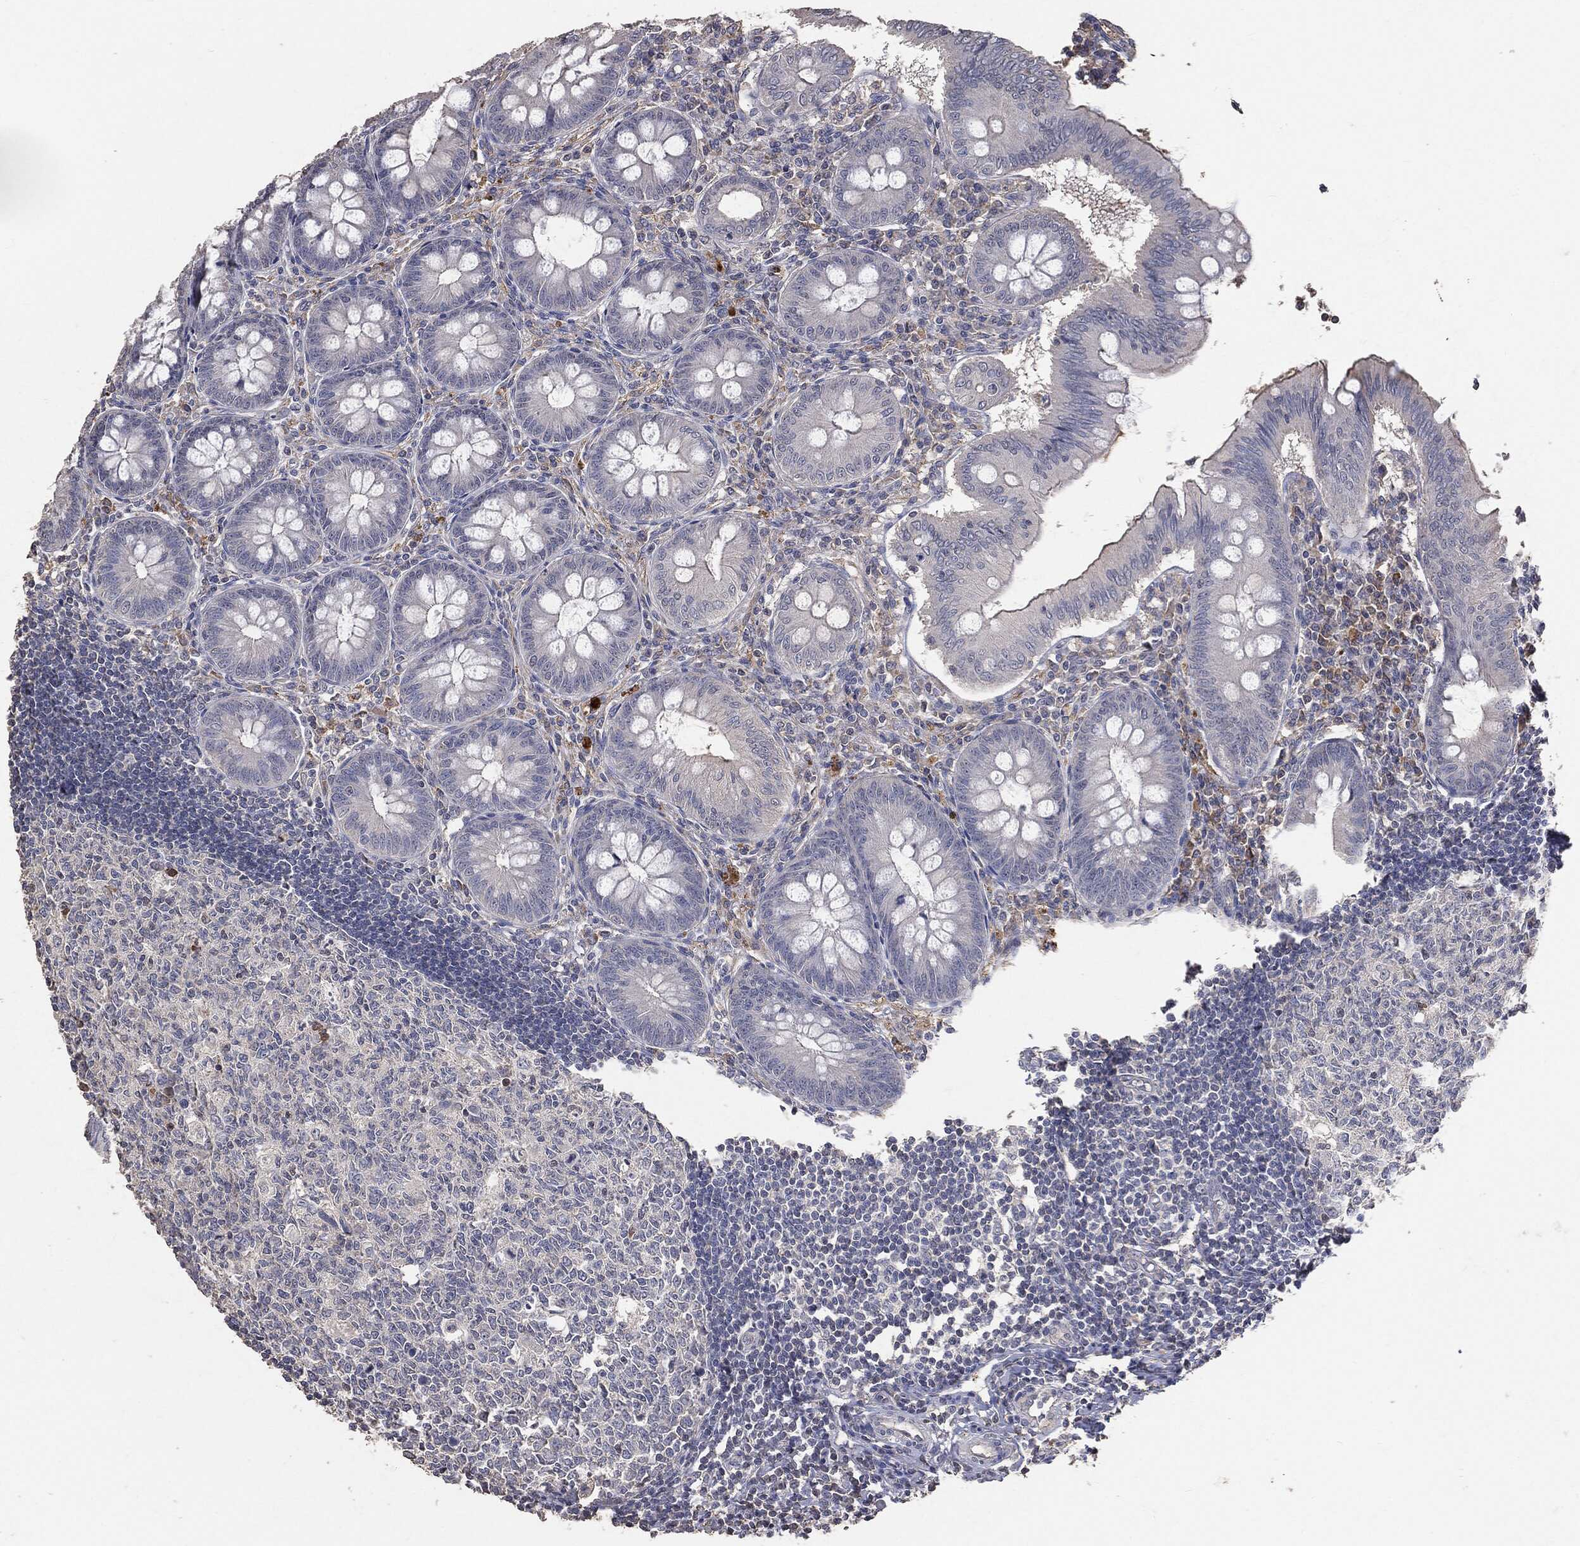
{"staining": {"intensity": "negative", "quantity": "none", "location": "none"}, "tissue": "appendix", "cell_type": "Glandular cells", "image_type": "normal", "snomed": [{"axis": "morphology", "description": "Normal tissue, NOS"}, {"axis": "morphology", "description": "Inflammation, NOS"}, {"axis": "topography", "description": "Appendix"}], "caption": "Immunohistochemistry (IHC) micrograph of benign appendix stained for a protein (brown), which reveals no expression in glandular cells.", "gene": "SNAP25", "patient": {"sex": "male", "age": 16}}